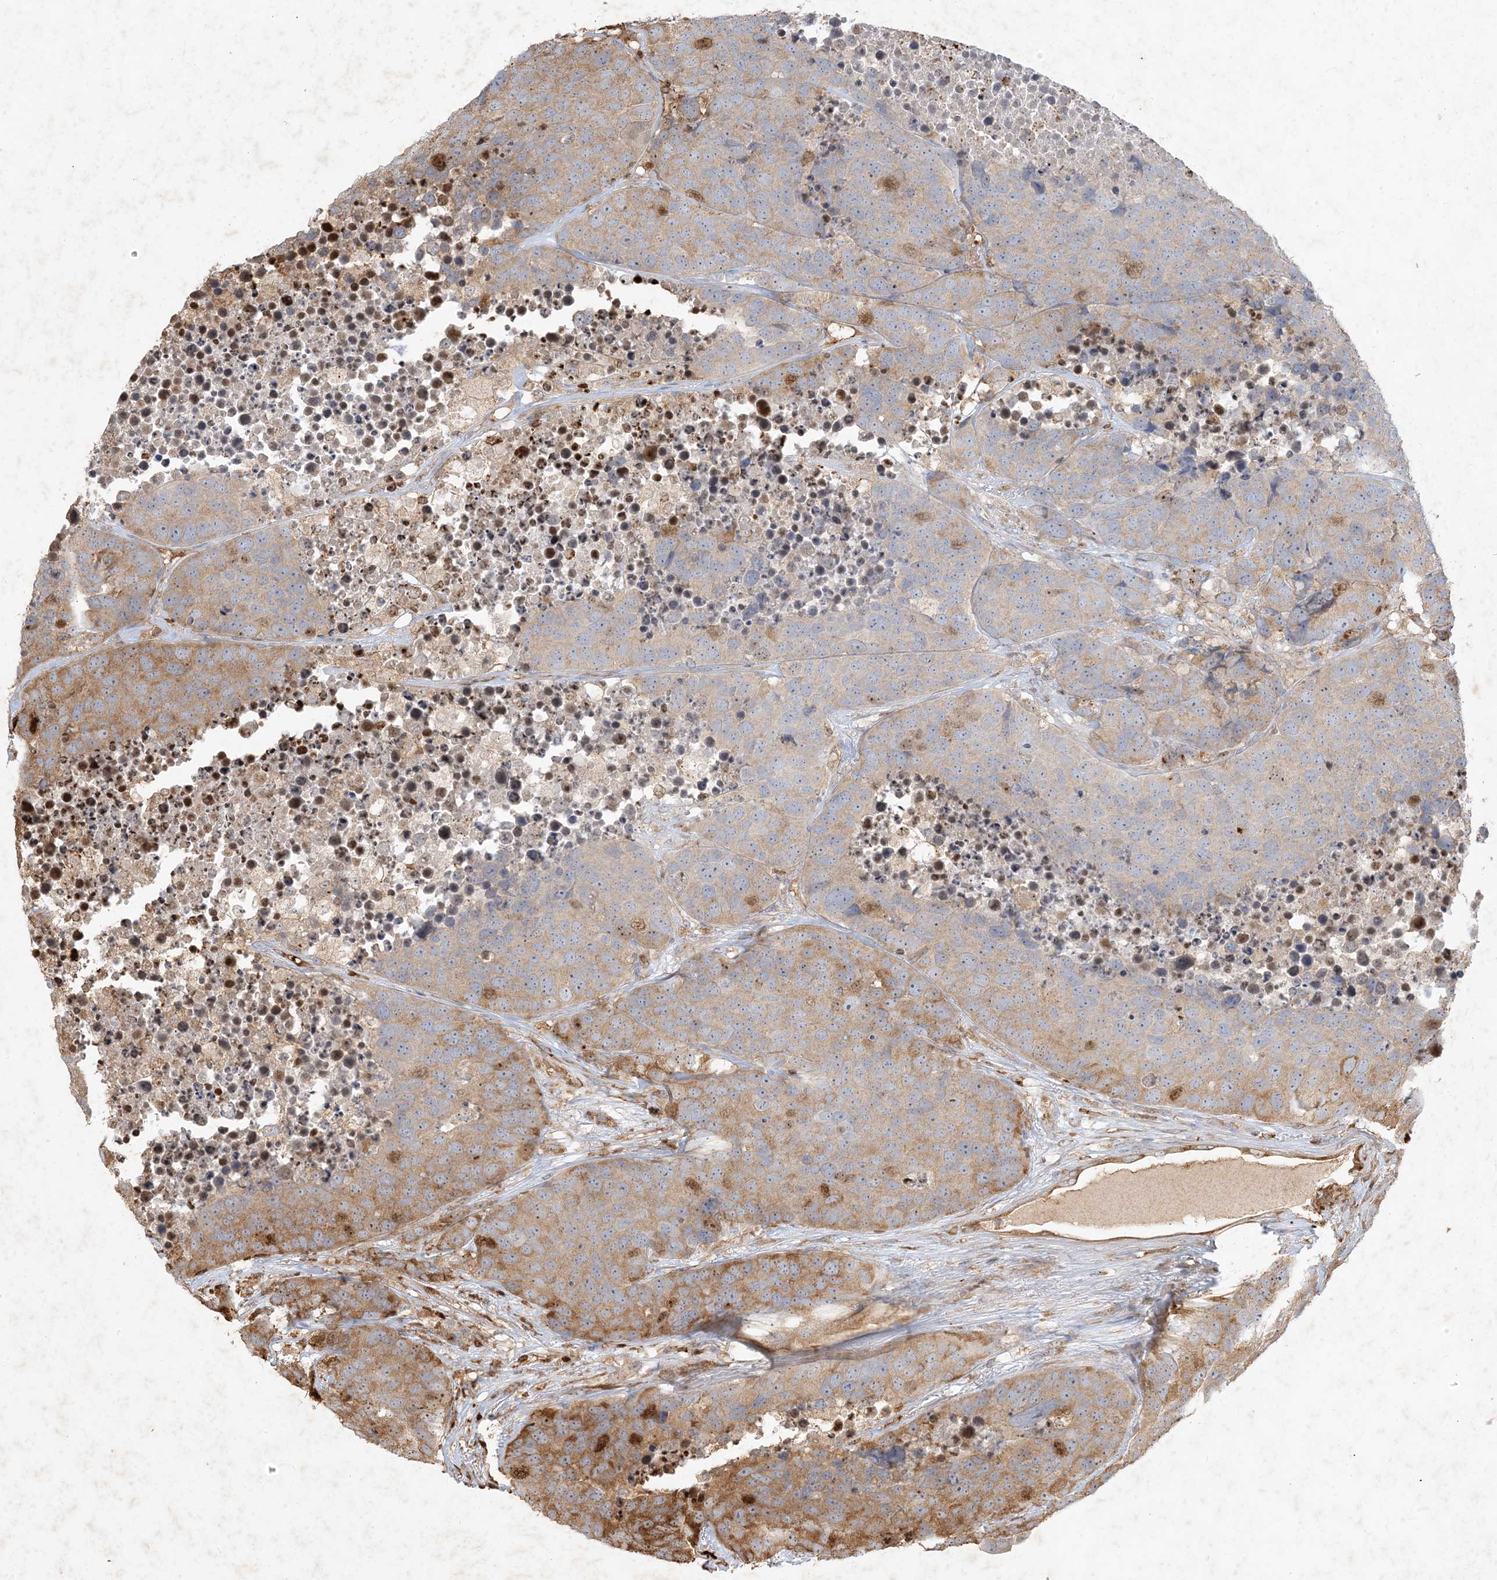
{"staining": {"intensity": "moderate", "quantity": "25%-75%", "location": "cytoplasmic/membranous"}, "tissue": "carcinoid", "cell_type": "Tumor cells", "image_type": "cancer", "snomed": [{"axis": "morphology", "description": "Carcinoid, malignant, NOS"}, {"axis": "topography", "description": "Lung"}], "caption": "Brown immunohistochemical staining in human carcinoid (malignant) demonstrates moderate cytoplasmic/membranous expression in approximately 25%-75% of tumor cells.", "gene": "MCOLN1", "patient": {"sex": "male", "age": 60}}